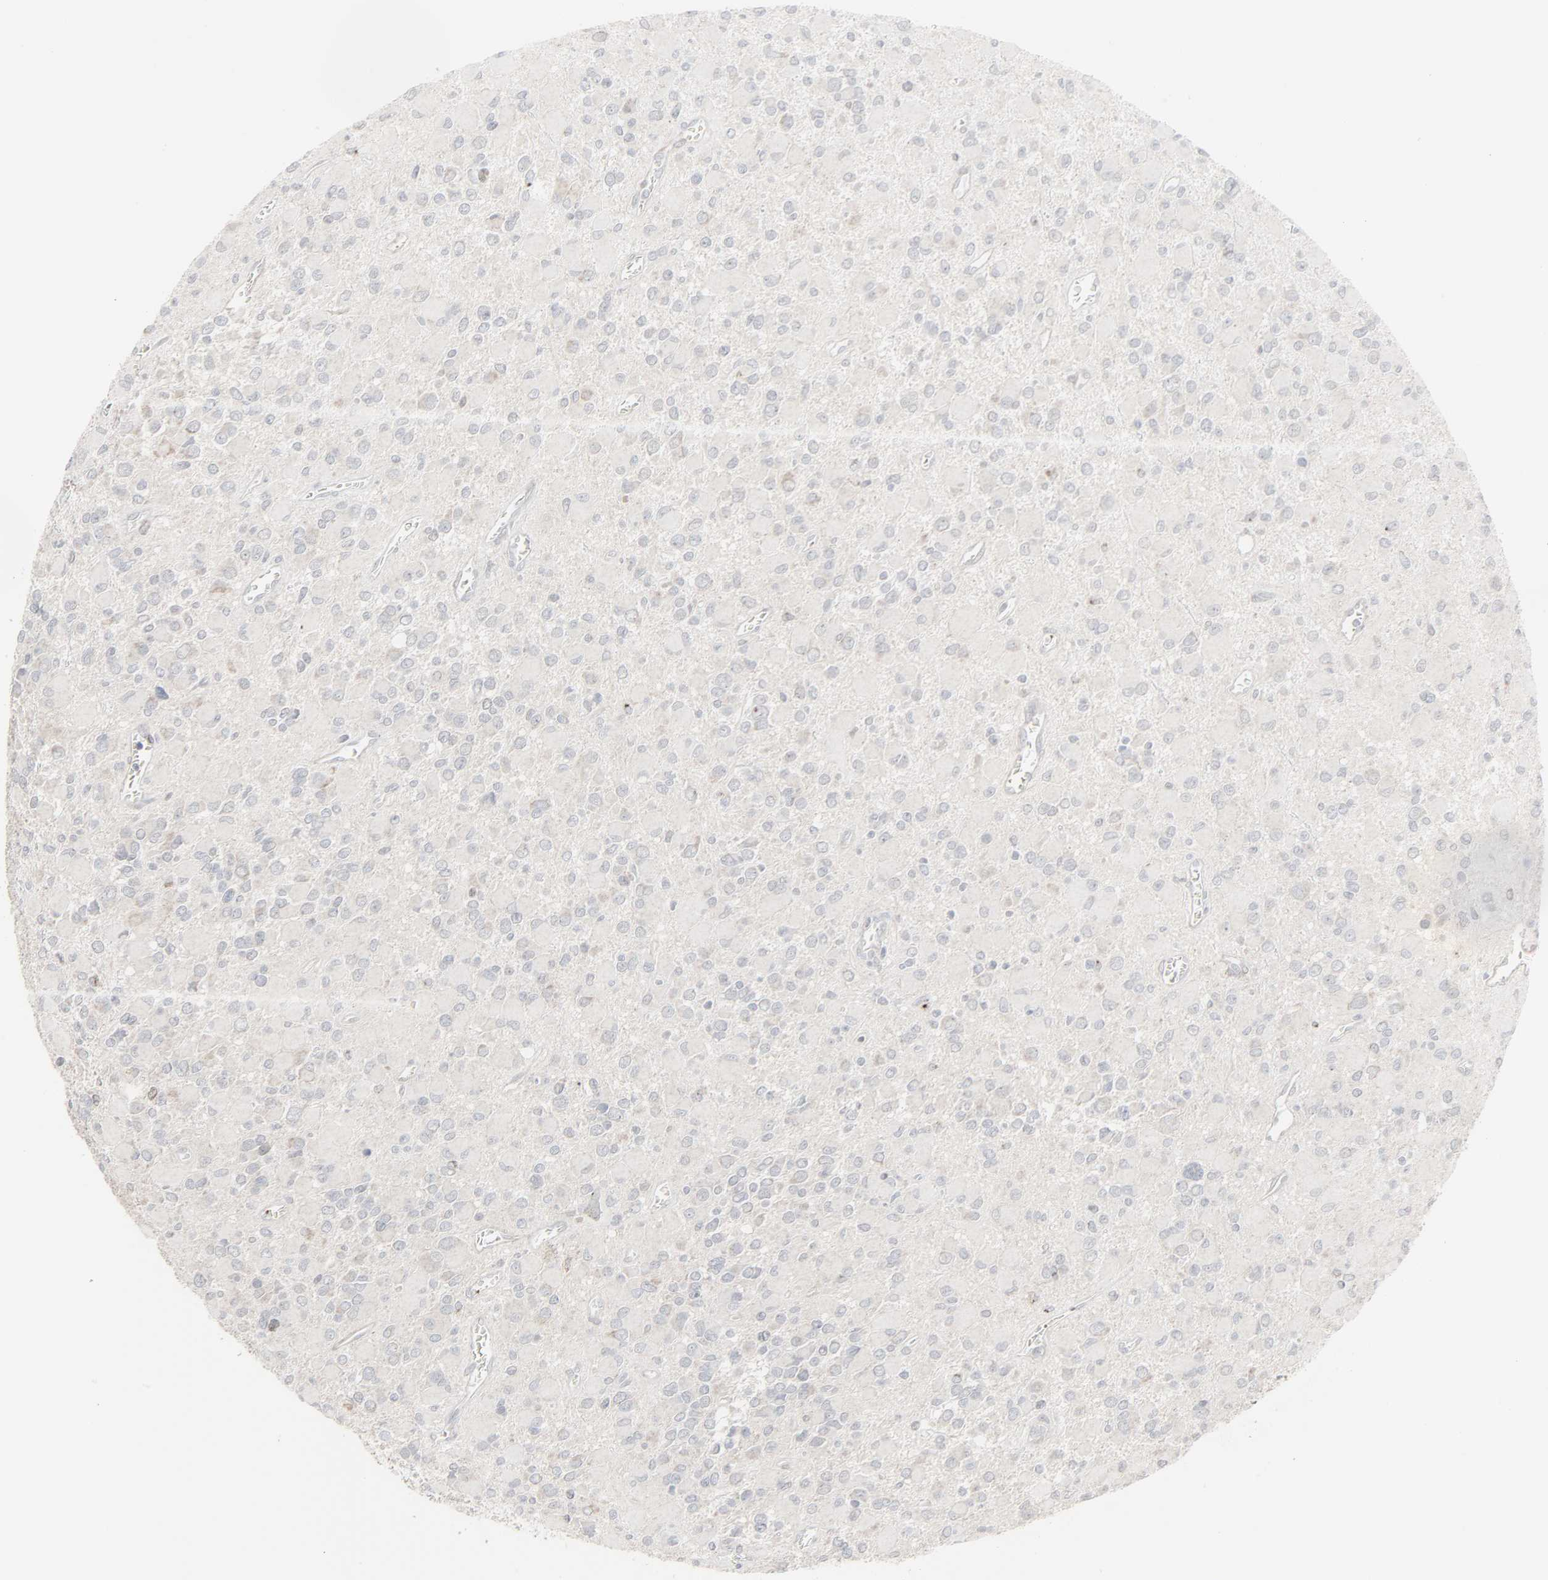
{"staining": {"intensity": "negative", "quantity": "none", "location": "none"}, "tissue": "glioma", "cell_type": "Tumor cells", "image_type": "cancer", "snomed": [{"axis": "morphology", "description": "Glioma, malignant, Low grade"}, {"axis": "topography", "description": "Brain"}], "caption": "Human glioma stained for a protein using IHC demonstrates no expression in tumor cells.", "gene": "NEUROD1", "patient": {"sex": "male", "age": 42}}